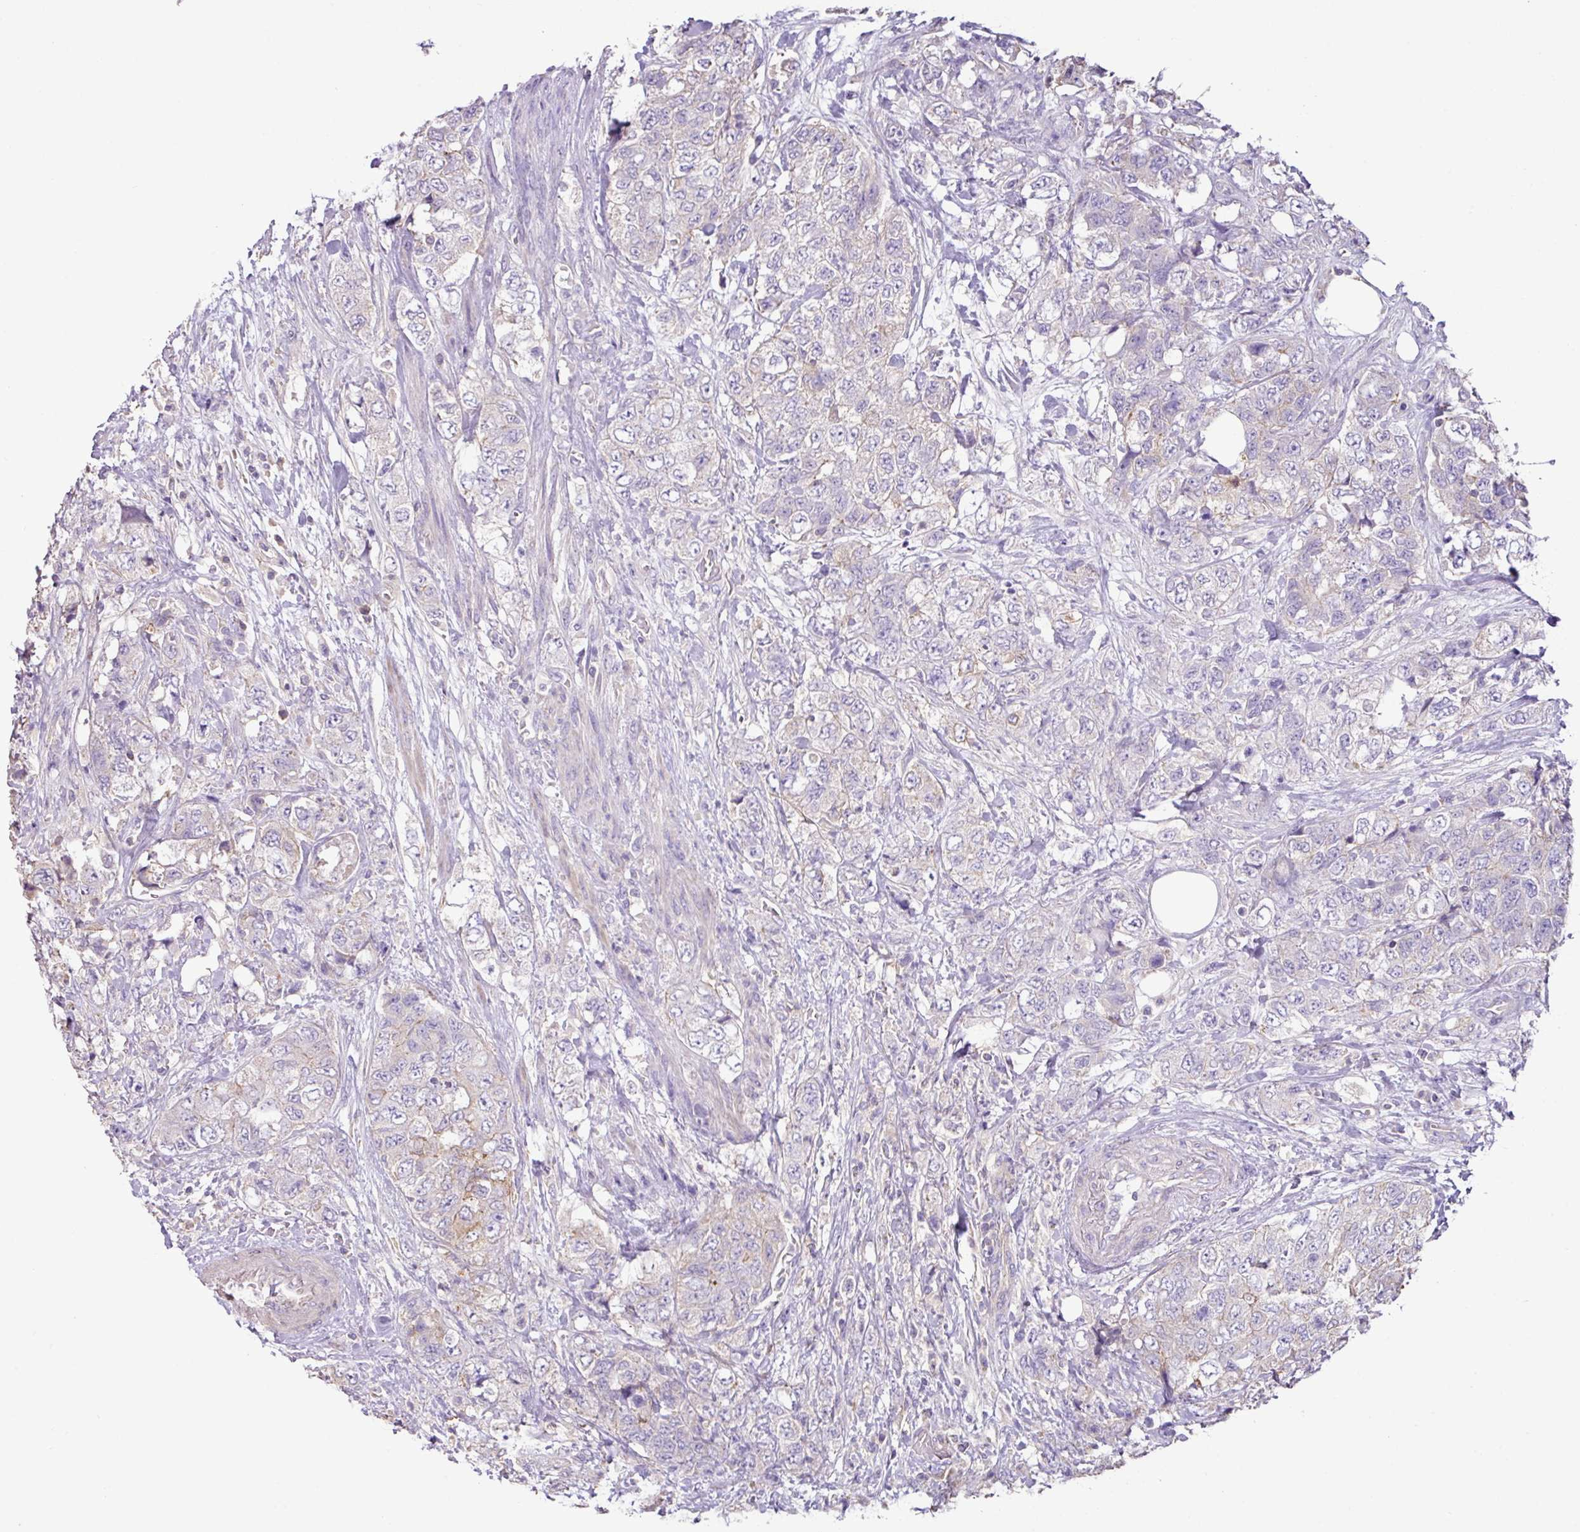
{"staining": {"intensity": "negative", "quantity": "none", "location": "none"}, "tissue": "urothelial cancer", "cell_type": "Tumor cells", "image_type": "cancer", "snomed": [{"axis": "morphology", "description": "Urothelial carcinoma, High grade"}, {"axis": "topography", "description": "Urinary bladder"}], "caption": "This image is of high-grade urothelial carcinoma stained with immunohistochemistry to label a protein in brown with the nuclei are counter-stained blue. There is no expression in tumor cells.", "gene": "AGR3", "patient": {"sex": "female", "age": 78}}